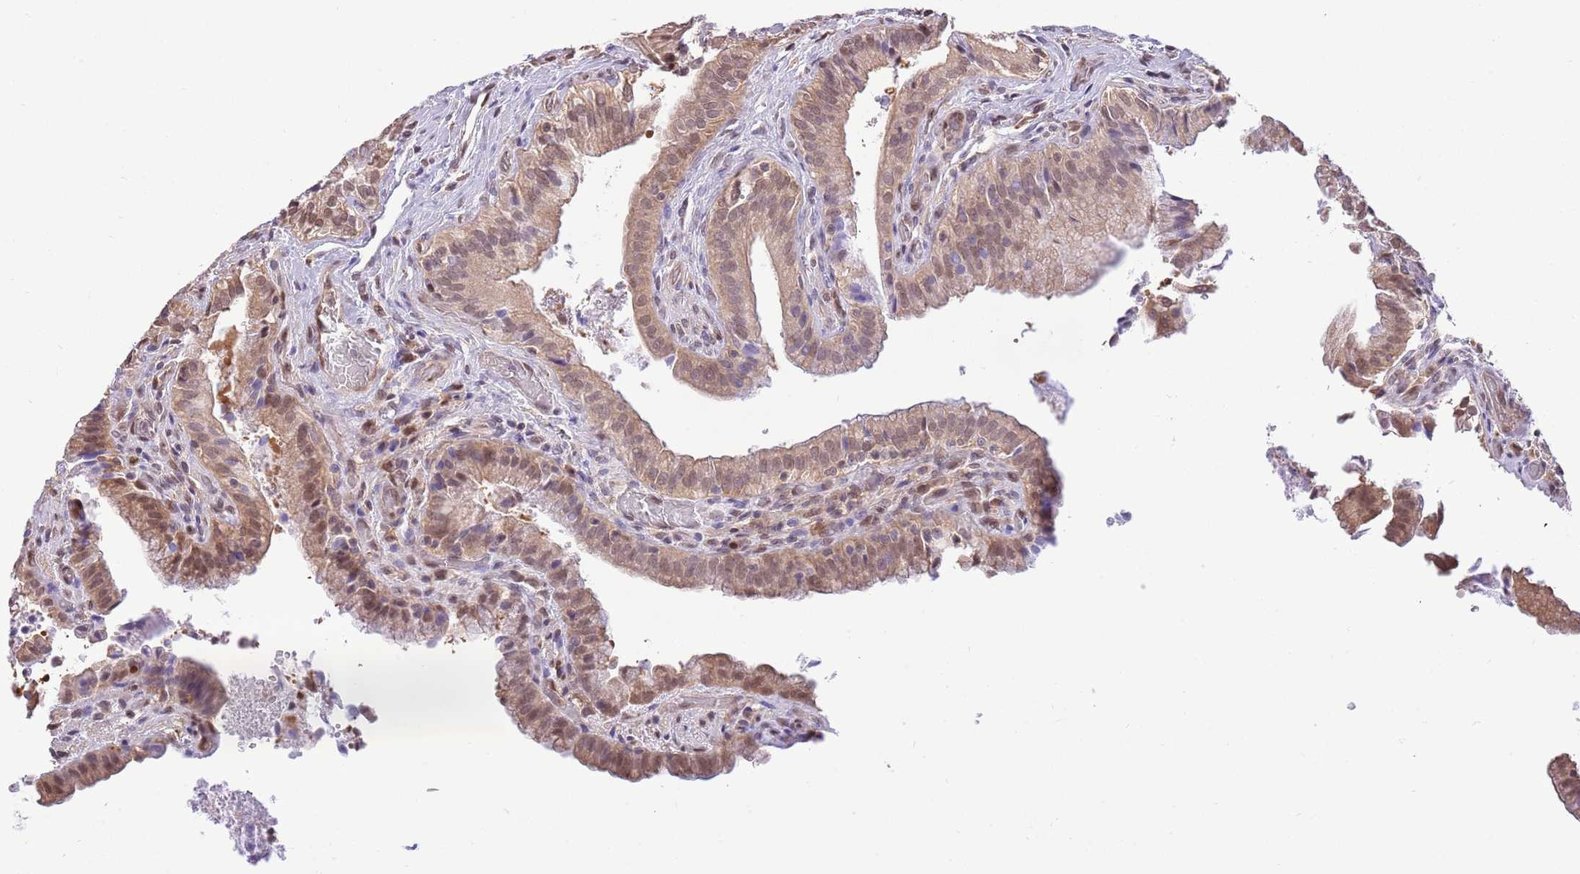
{"staining": {"intensity": "moderate", "quantity": "25%-75%", "location": "cytoplasmic/membranous,nuclear"}, "tissue": "gallbladder", "cell_type": "Glandular cells", "image_type": "normal", "snomed": [{"axis": "morphology", "description": "Normal tissue, NOS"}, {"axis": "topography", "description": "Gallbladder"}], "caption": "Unremarkable gallbladder demonstrates moderate cytoplasmic/membranous,nuclear positivity in approximately 25%-75% of glandular cells, visualized by immunohistochemistry. The protein is shown in brown color, while the nuclei are stained blue.", "gene": "NSFL1C", "patient": {"sex": "male", "age": 24}}